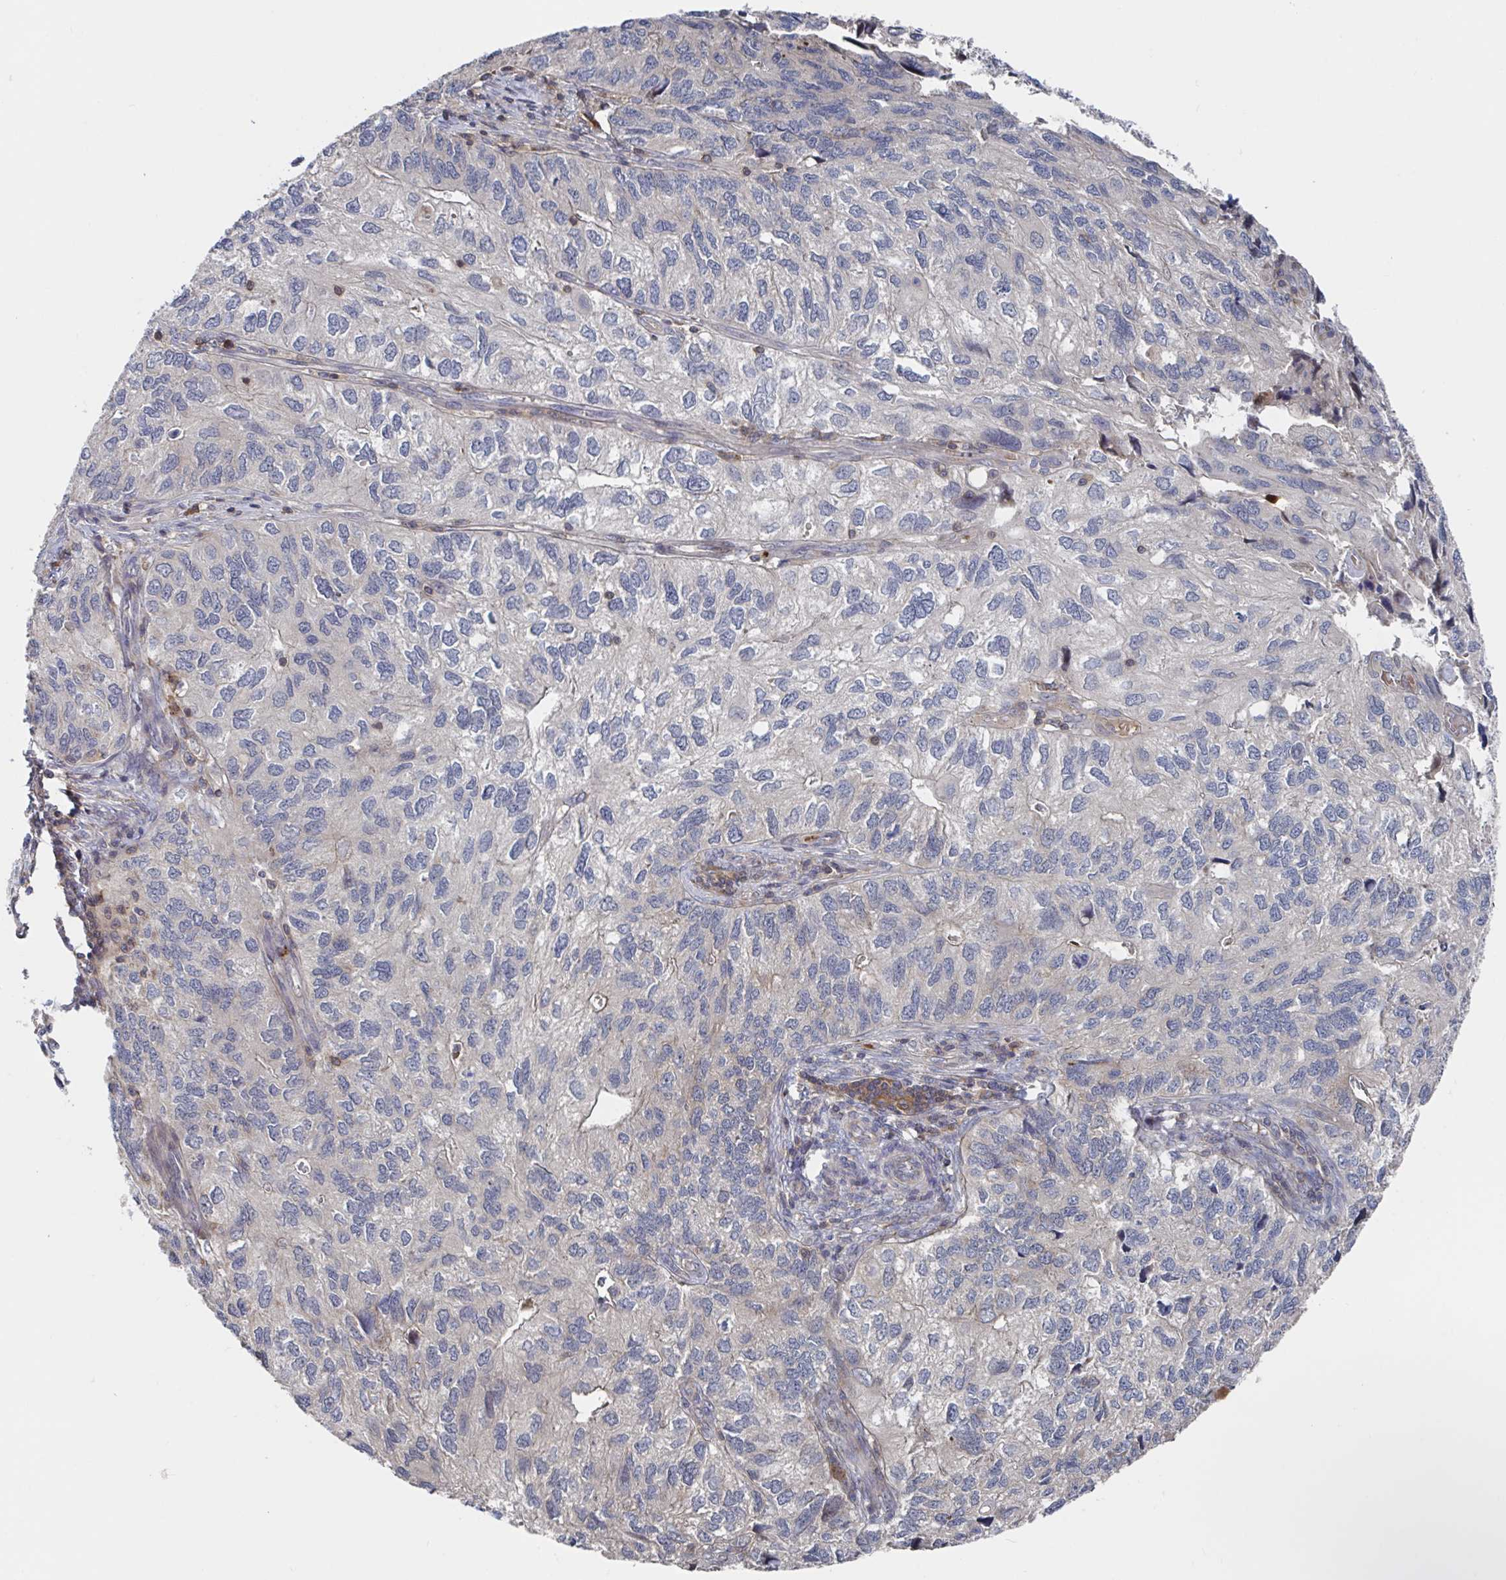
{"staining": {"intensity": "negative", "quantity": "none", "location": "none"}, "tissue": "endometrial cancer", "cell_type": "Tumor cells", "image_type": "cancer", "snomed": [{"axis": "morphology", "description": "Carcinoma, NOS"}, {"axis": "topography", "description": "Uterus"}], "caption": "Protein analysis of carcinoma (endometrial) shows no significant positivity in tumor cells. Nuclei are stained in blue.", "gene": "DHRS12", "patient": {"sex": "female", "age": 76}}